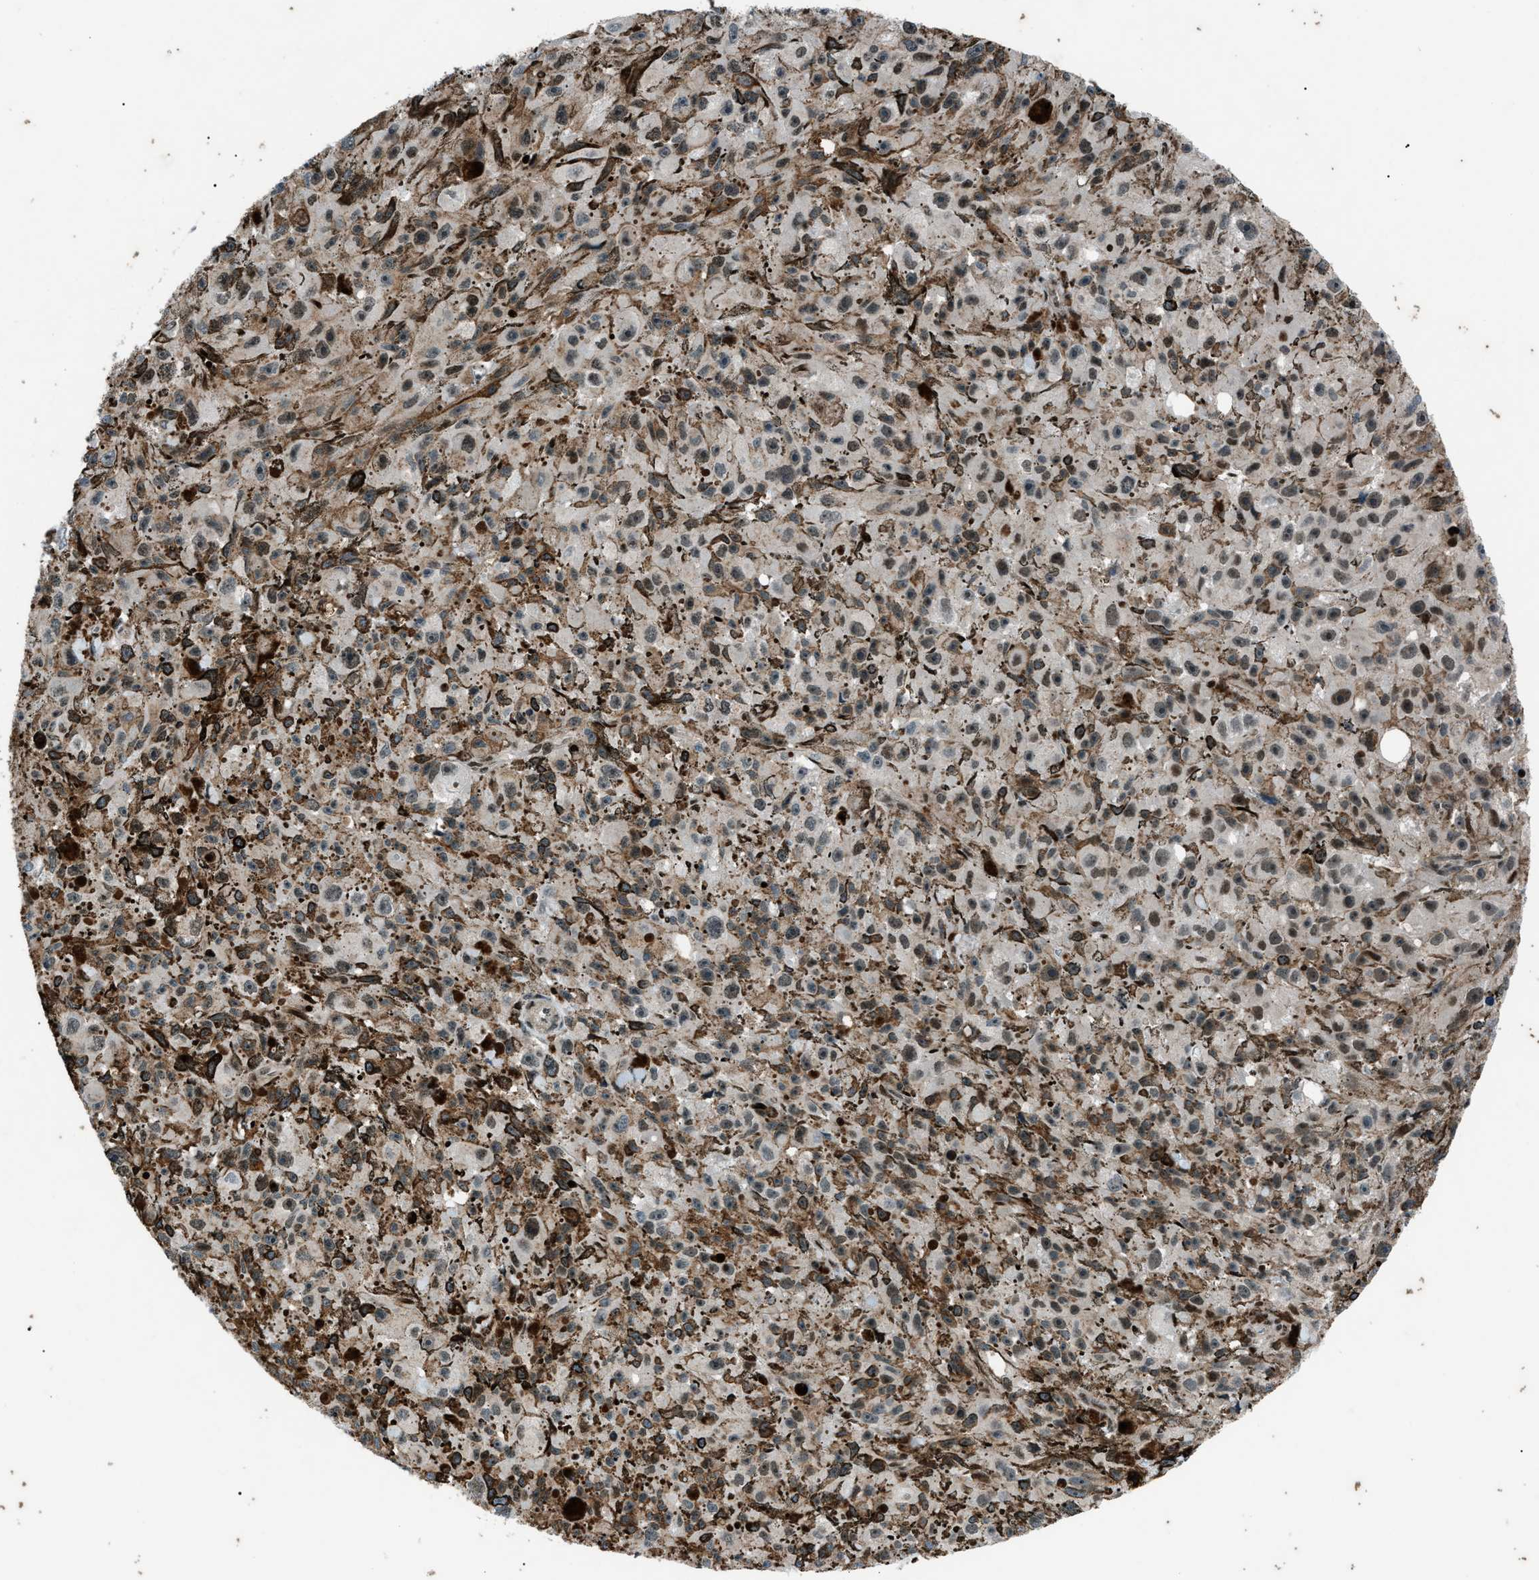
{"staining": {"intensity": "moderate", "quantity": ">75%", "location": "cytoplasmic/membranous"}, "tissue": "melanoma", "cell_type": "Tumor cells", "image_type": "cancer", "snomed": [{"axis": "morphology", "description": "Malignant melanoma, NOS"}, {"axis": "topography", "description": "Skin"}], "caption": "Immunohistochemical staining of malignant melanoma shows medium levels of moderate cytoplasmic/membranous protein staining in approximately >75% of tumor cells. (Stains: DAB in brown, nuclei in blue, Microscopy: brightfield microscopy at high magnification).", "gene": "PRKX", "patient": {"sex": "female", "age": 104}}